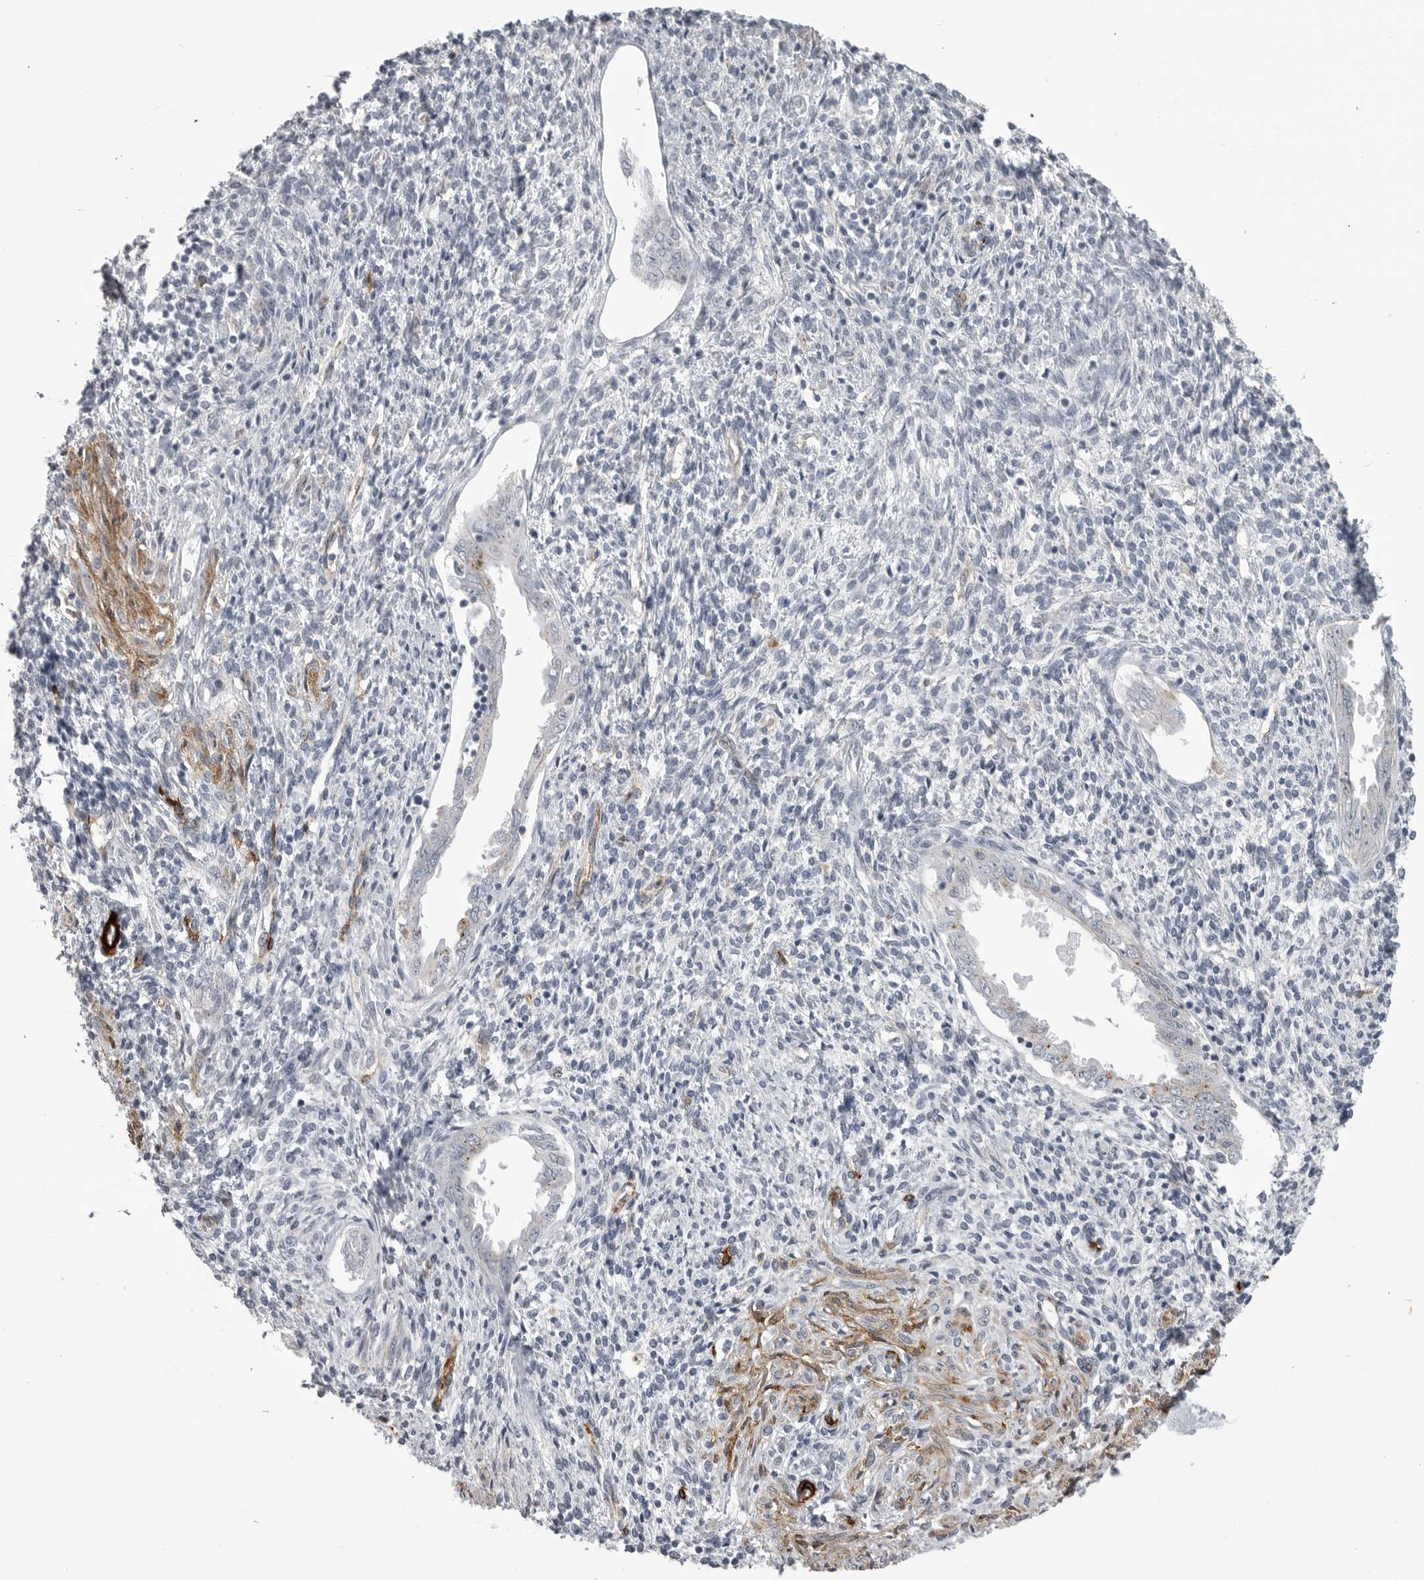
{"staining": {"intensity": "negative", "quantity": "none", "location": "none"}, "tissue": "endometrium", "cell_type": "Cells in endometrial stroma", "image_type": "normal", "snomed": [{"axis": "morphology", "description": "Normal tissue, NOS"}, {"axis": "topography", "description": "Endometrium"}], "caption": "The histopathology image shows no significant staining in cells in endometrial stroma of endometrium.", "gene": "AOC3", "patient": {"sex": "female", "age": 66}}